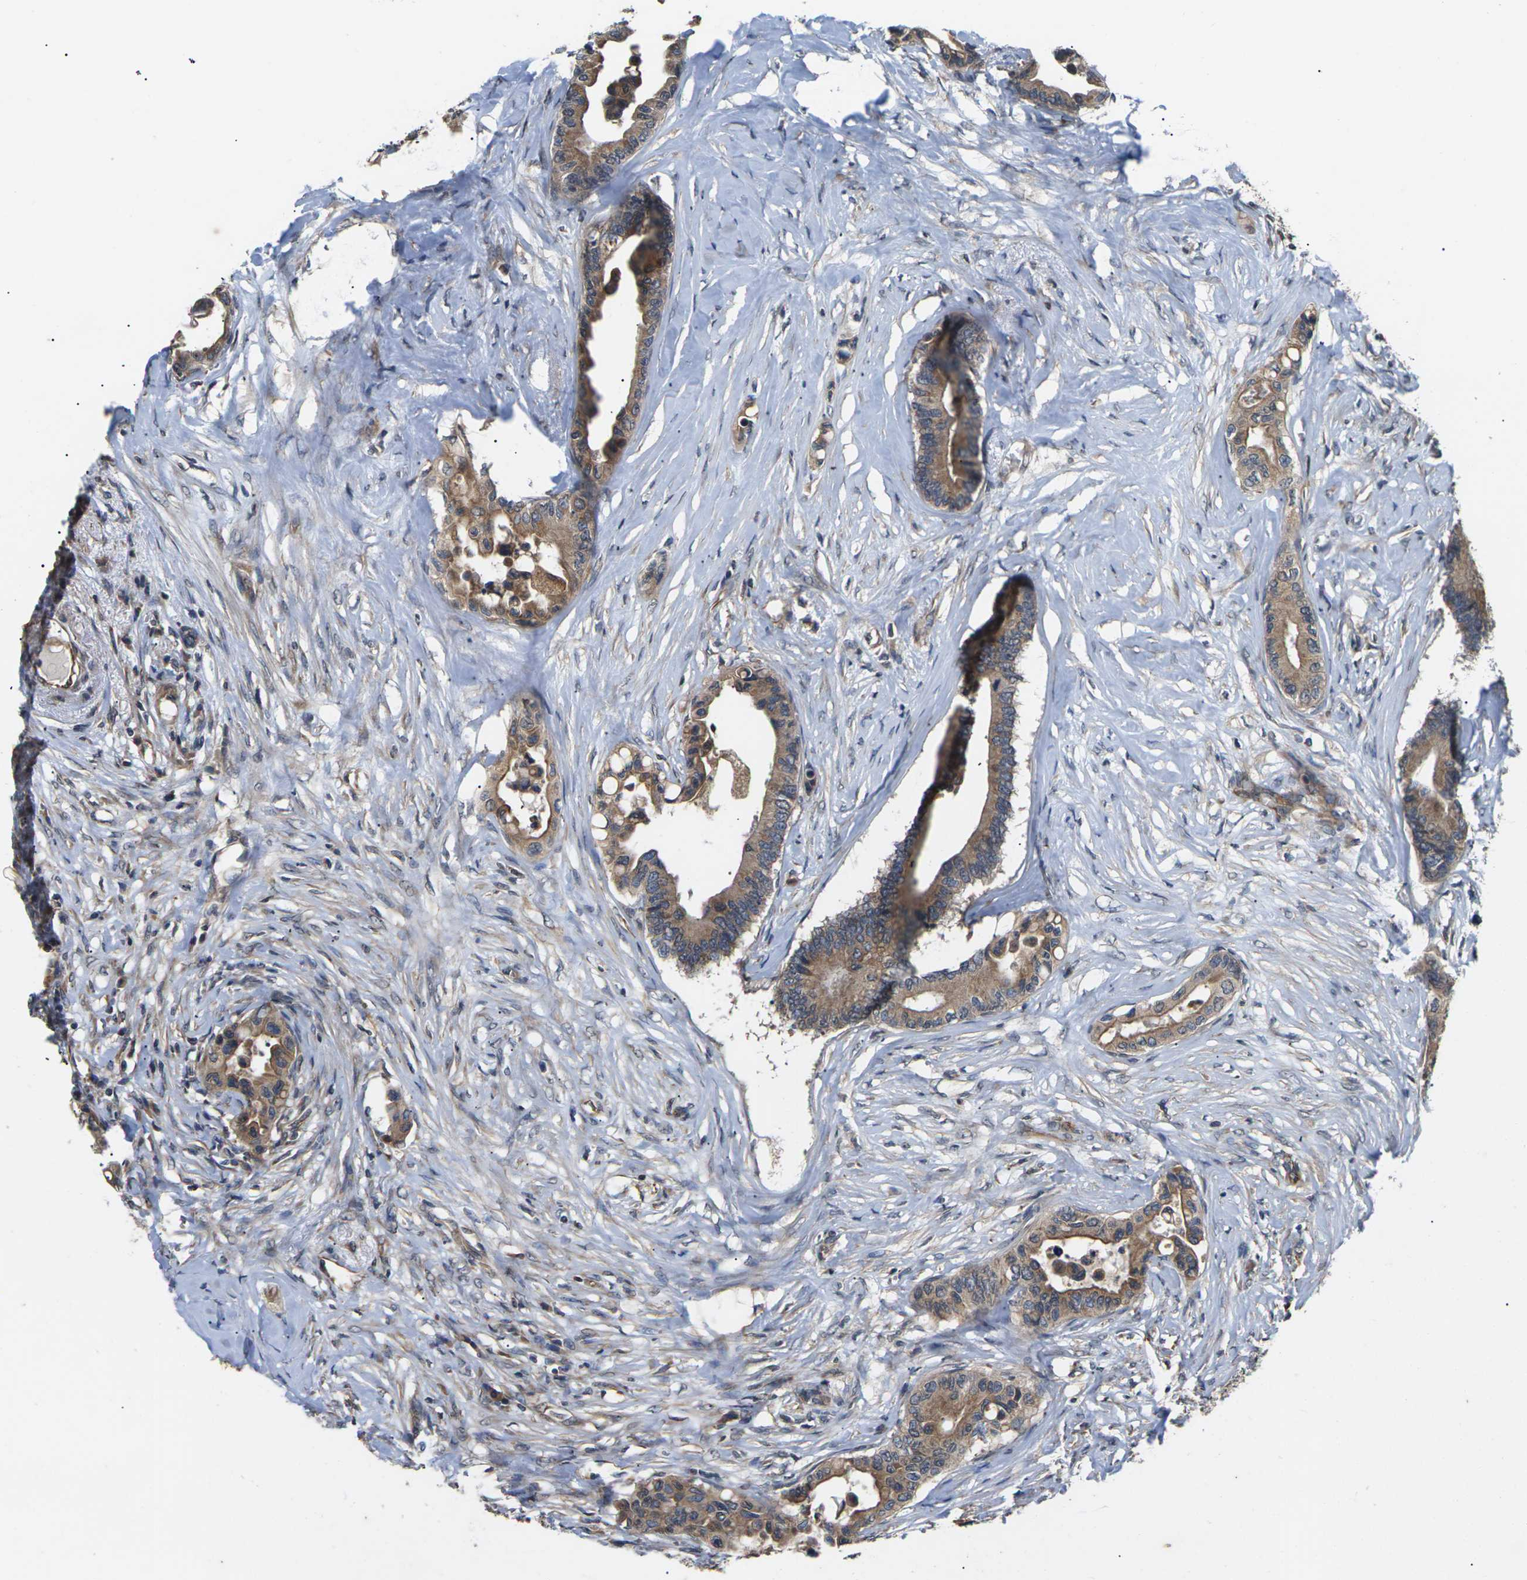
{"staining": {"intensity": "moderate", "quantity": ">75%", "location": "cytoplasmic/membranous"}, "tissue": "colorectal cancer", "cell_type": "Tumor cells", "image_type": "cancer", "snomed": [{"axis": "morphology", "description": "Normal tissue, NOS"}, {"axis": "morphology", "description": "Adenocarcinoma, NOS"}, {"axis": "topography", "description": "Colon"}], "caption": "The image exhibits a brown stain indicating the presence of a protein in the cytoplasmic/membranous of tumor cells in colorectal adenocarcinoma.", "gene": "DKK2", "patient": {"sex": "male", "age": 82}}